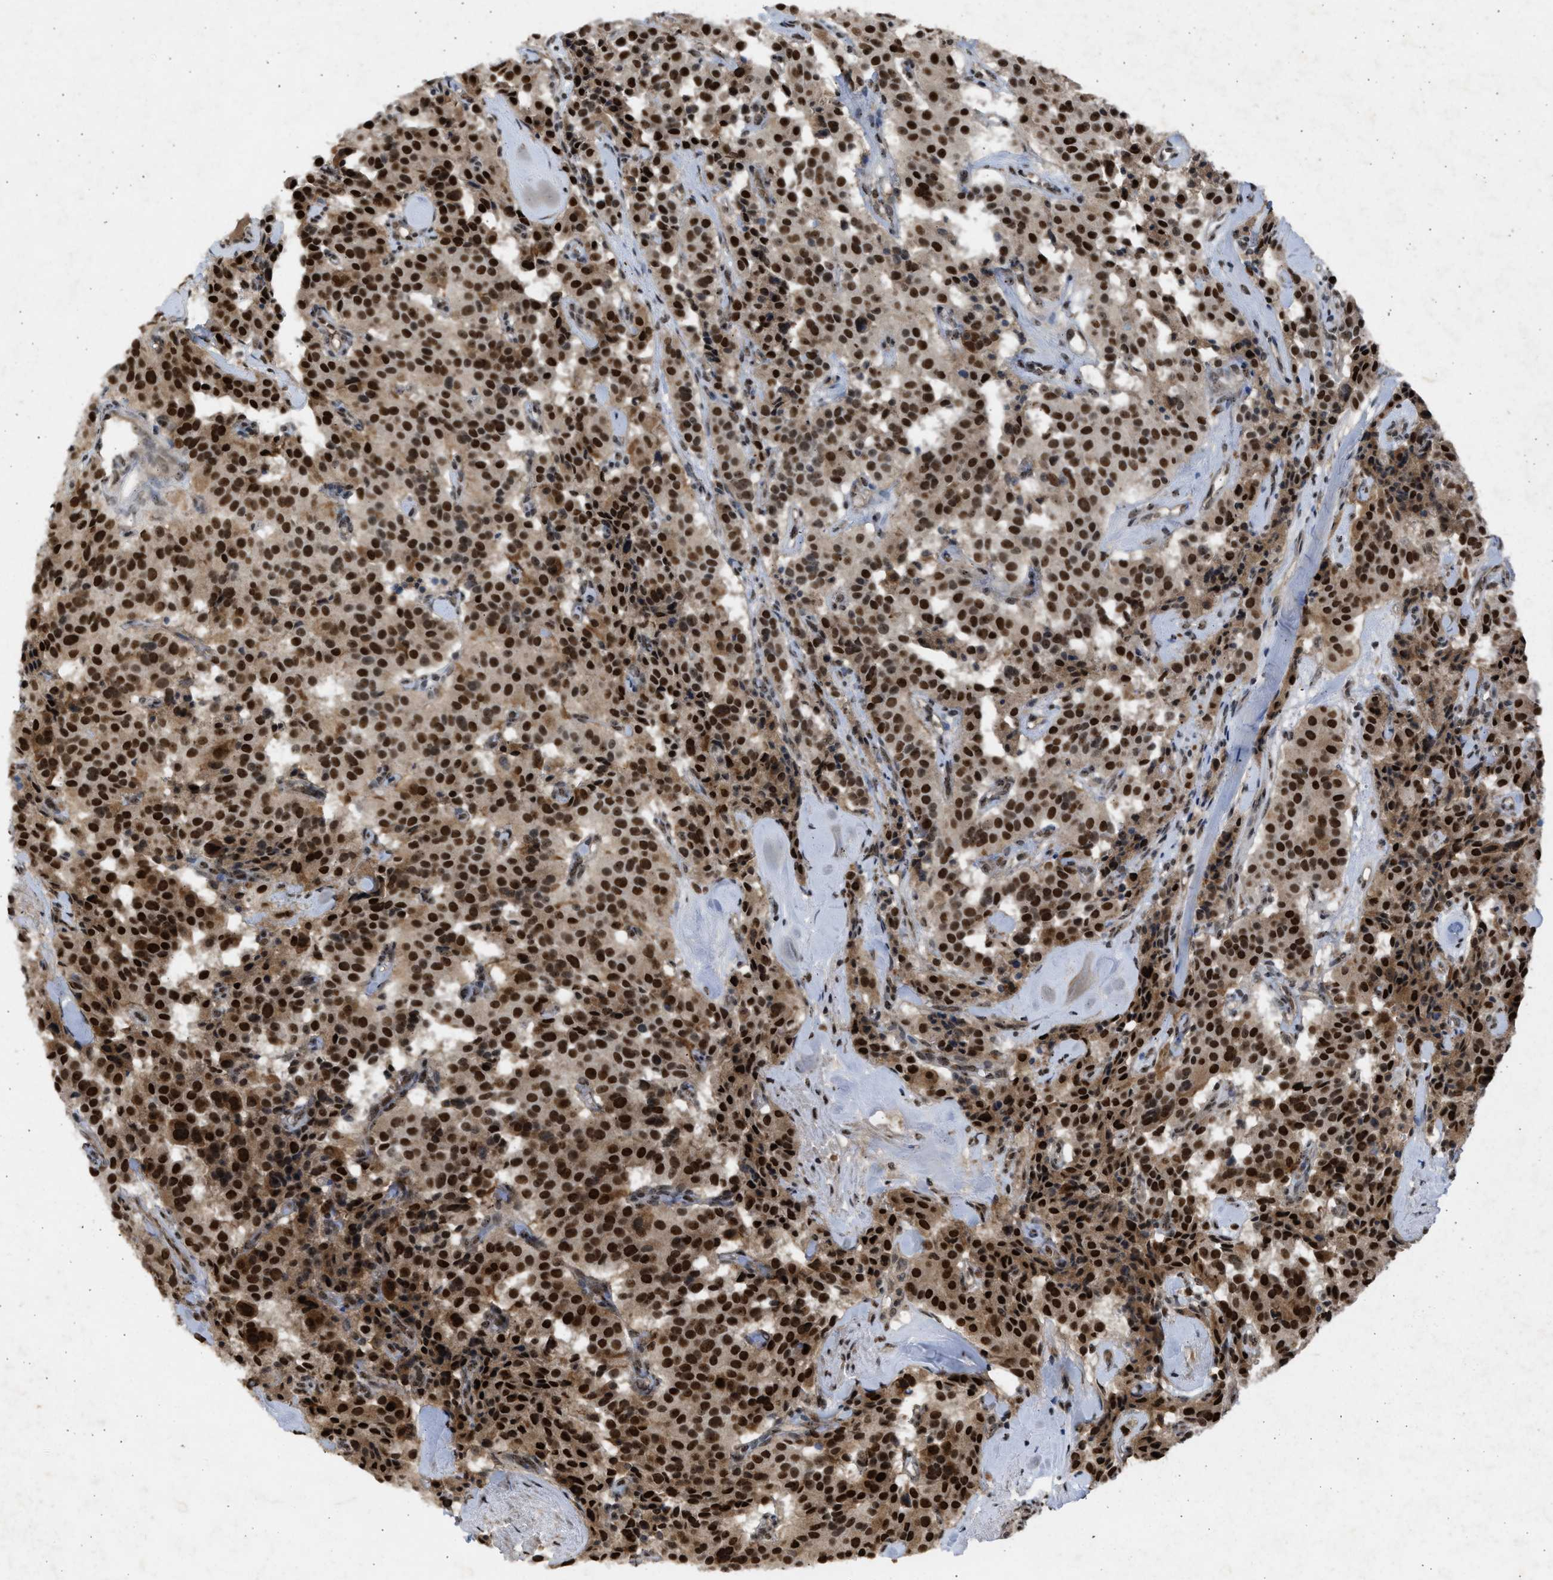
{"staining": {"intensity": "strong", "quantity": ">75%", "location": "cytoplasmic/membranous,nuclear"}, "tissue": "carcinoid", "cell_type": "Tumor cells", "image_type": "cancer", "snomed": [{"axis": "morphology", "description": "Carcinoid, malignant, NOS"}, {"axis": "topography", "description": "Lung"}], "caption": "This is an image of IHC staining of carcinoid, which shows strong staining in the cytoplasmic/membranous and nuclear of tumor cells.", "gene": "TFDP2", "patient": {"sex": "male", "age": 30}}